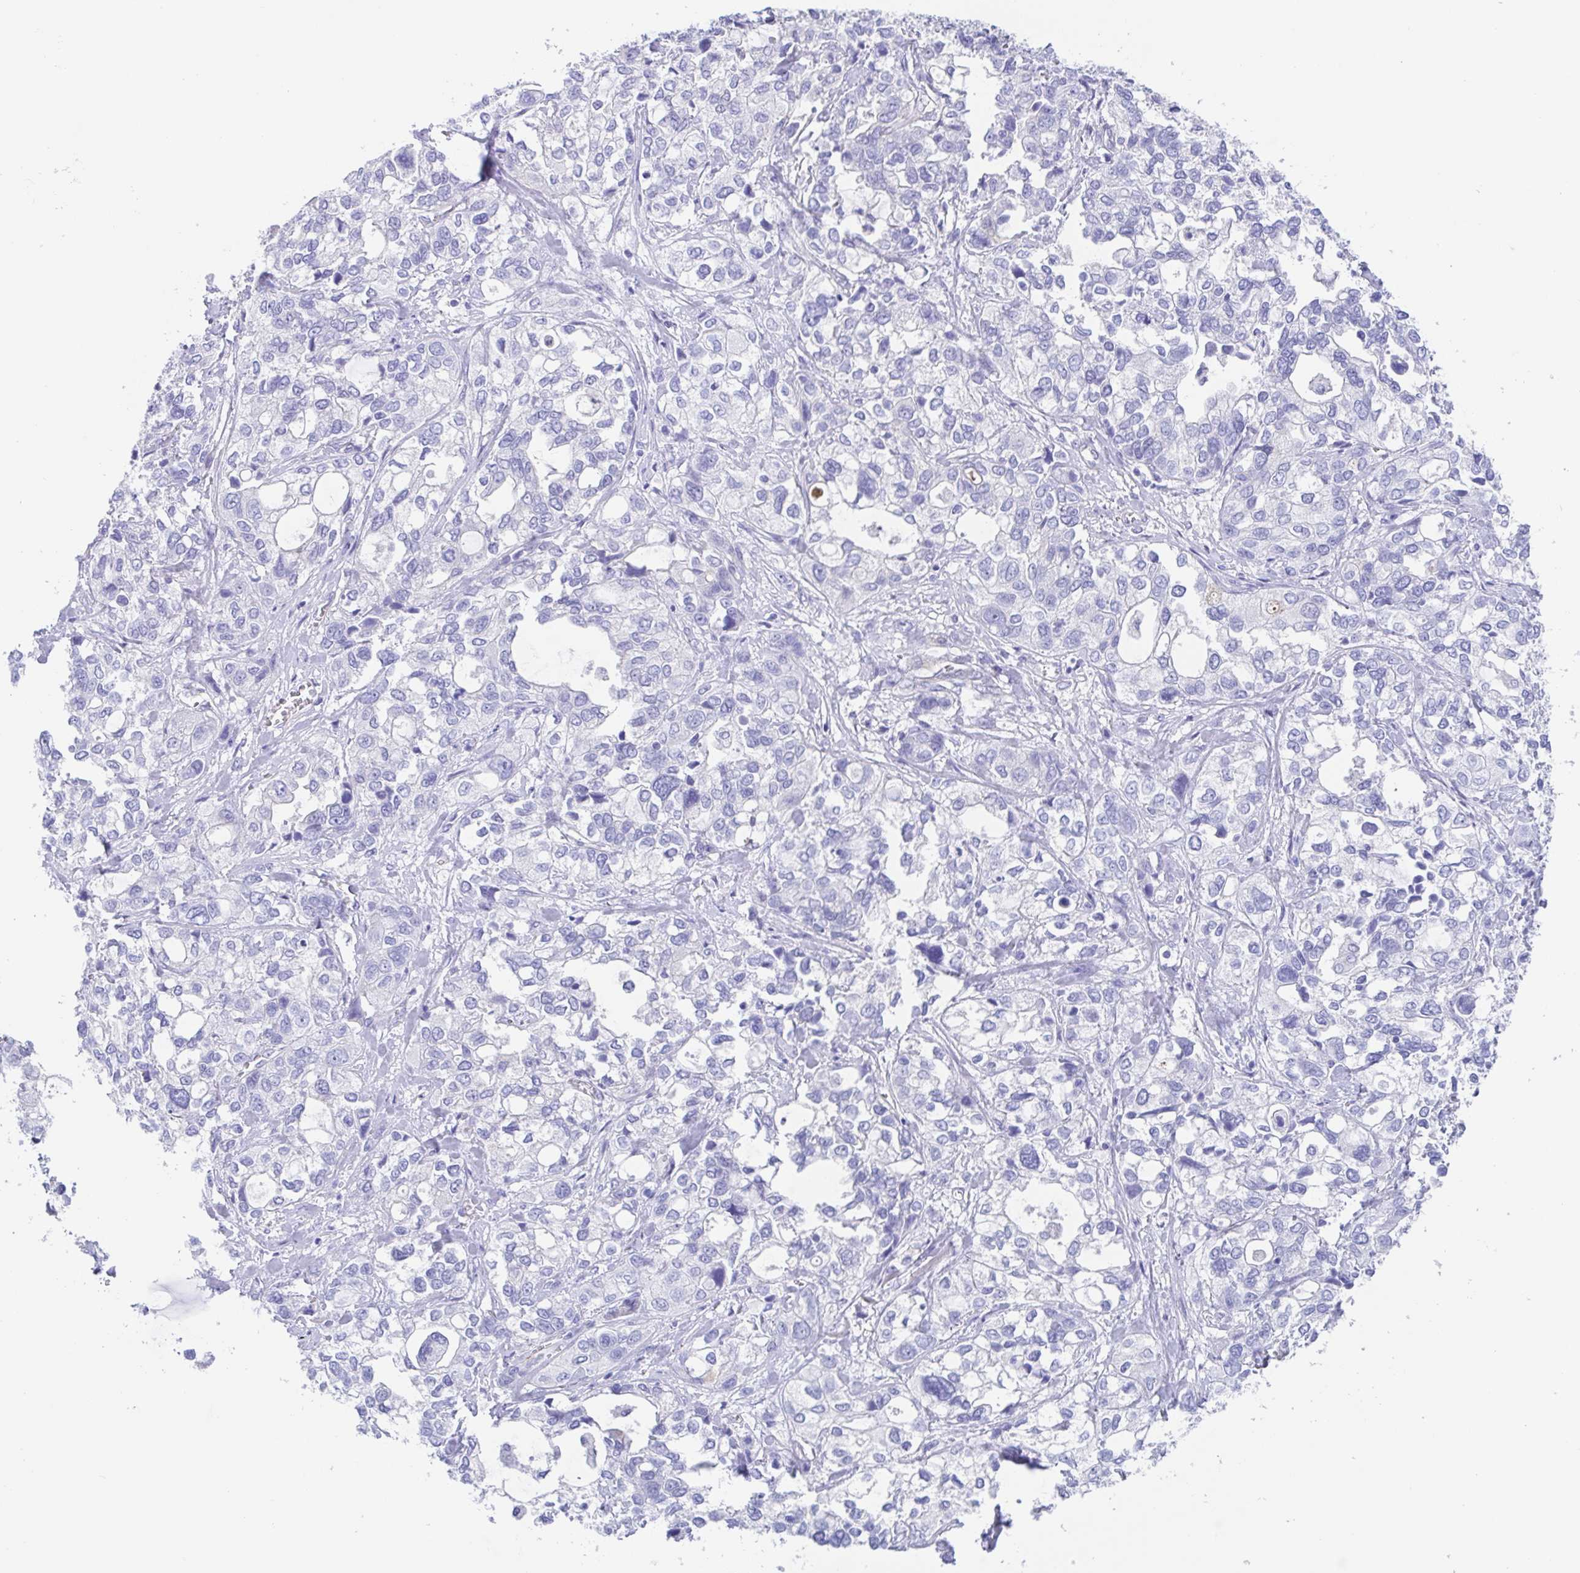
{"staining": {"intensity": "negative", "quantity": "none", "location": "none"}, "tissue": "stomach cancer", "cell_type": "Tumor cells", "image_type": "cancer", "snomed": [{"axis": "morphology", "description": "Adenocarcinoma, NOS"}, {"axis": "topography", "description": "Stomach, upper"}], "caption": "Protein analysis of stomach adenocarcinoma shows no significant positivity in tumor cells.", "gene": "MUCL3", "patient": {"sex": "female", "age": 81}}